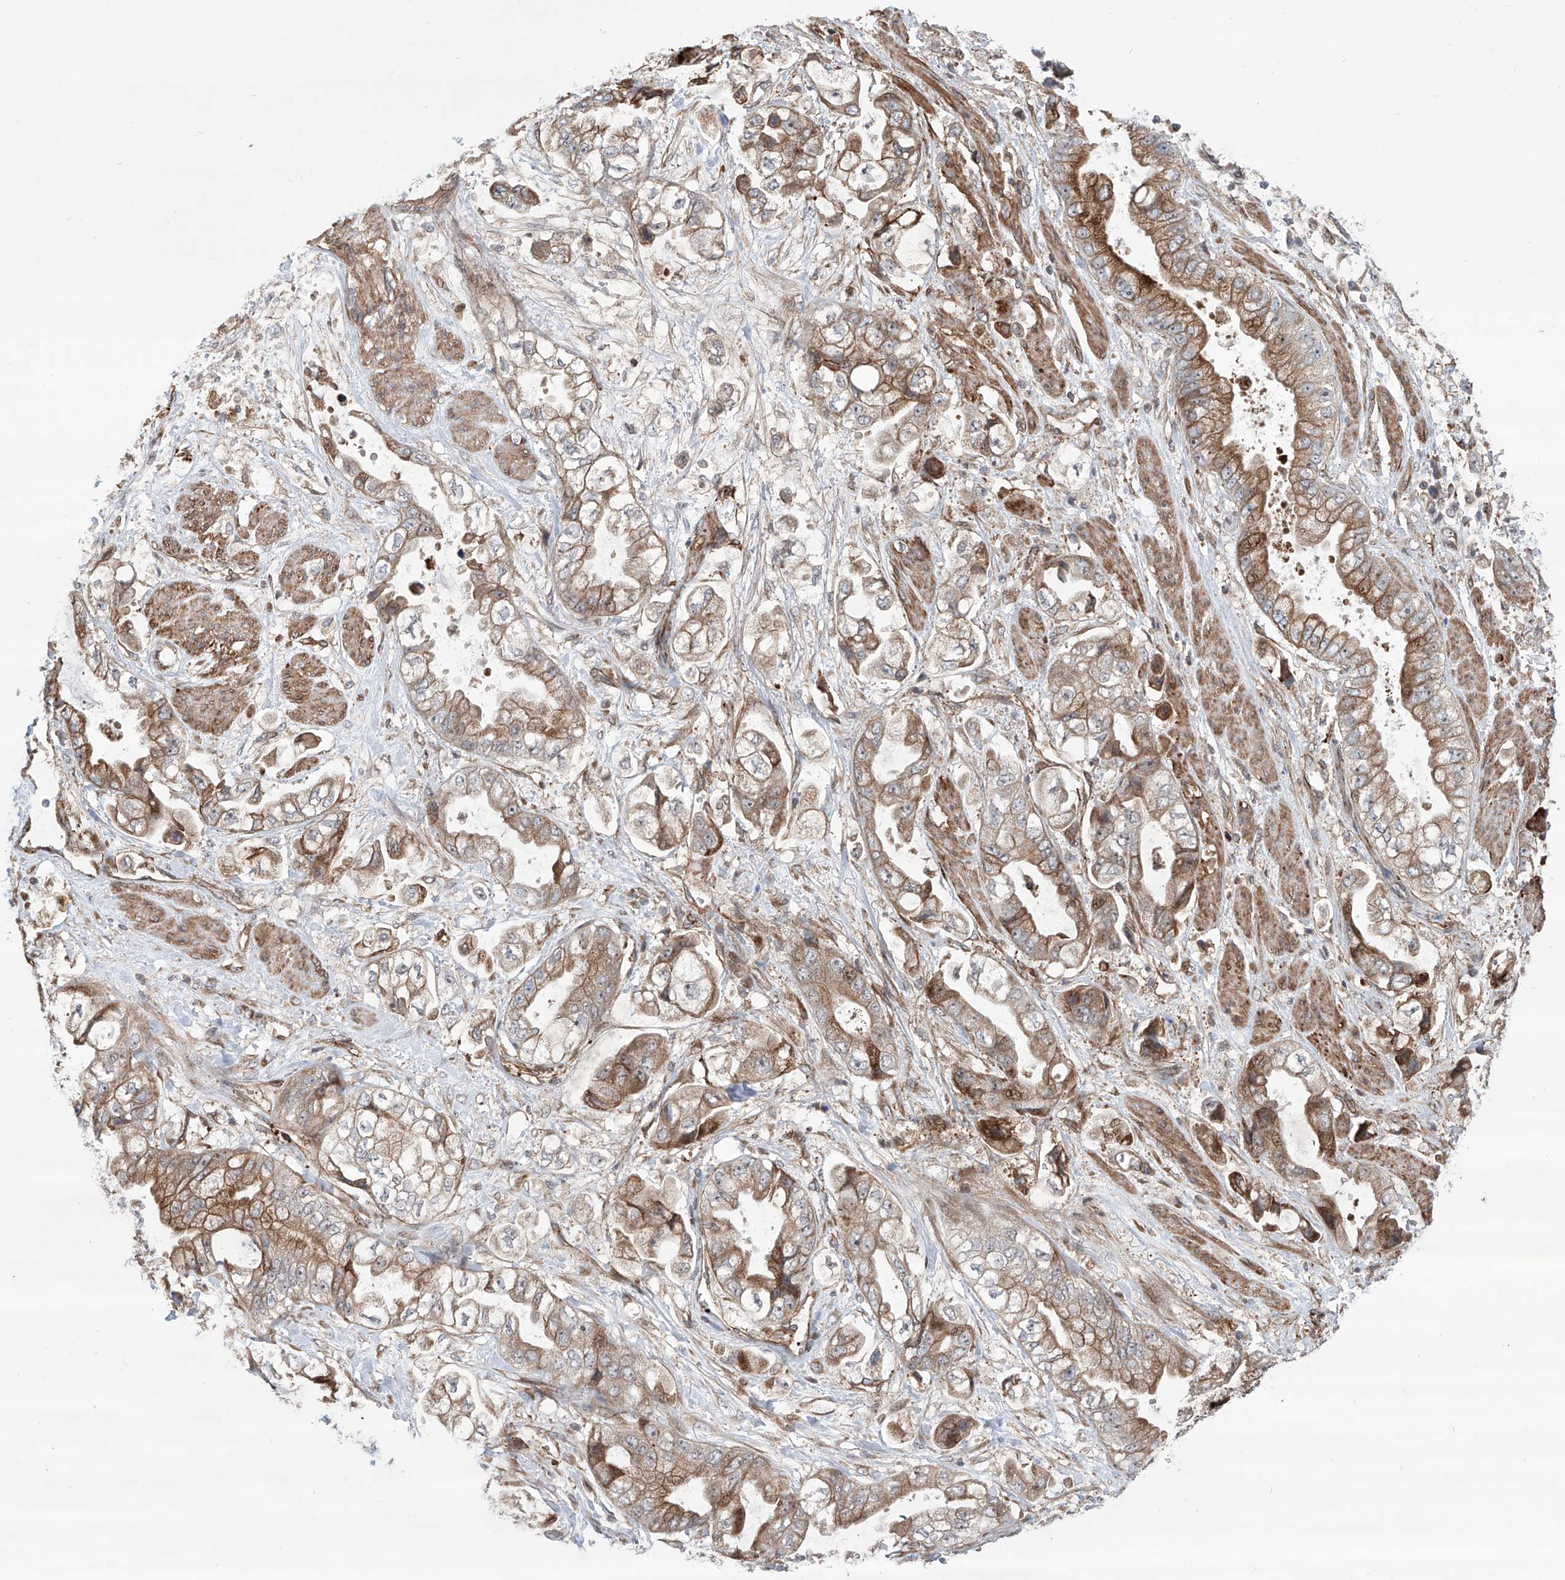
{"staining": {"intensity": "moderate", "quantity": ">75%", "location": "cytoplasmic/membranous"}, "tissue": "stomach cancer", "cell_type": "Tumor cells", "image_type": "cancer", "snomed": [{"axis": "morphology", "description": "Adenocarcinoma, NOS"}, {"axis": "topography", "description": "Stomach"}], "caption": "Protein expression analysis of human adenocarcinoma (stomach) reveals moderate cytoplasmic/membranous positivity in approximately >75% of tumor cells. The staining was performed using DAB to visualize the protein expression in brown, while the nuclei were stained in blue with hematoxylin (Magnification: 20x).", "gene": "APAF1", "patient": {"sex": "male", "age": 62}}